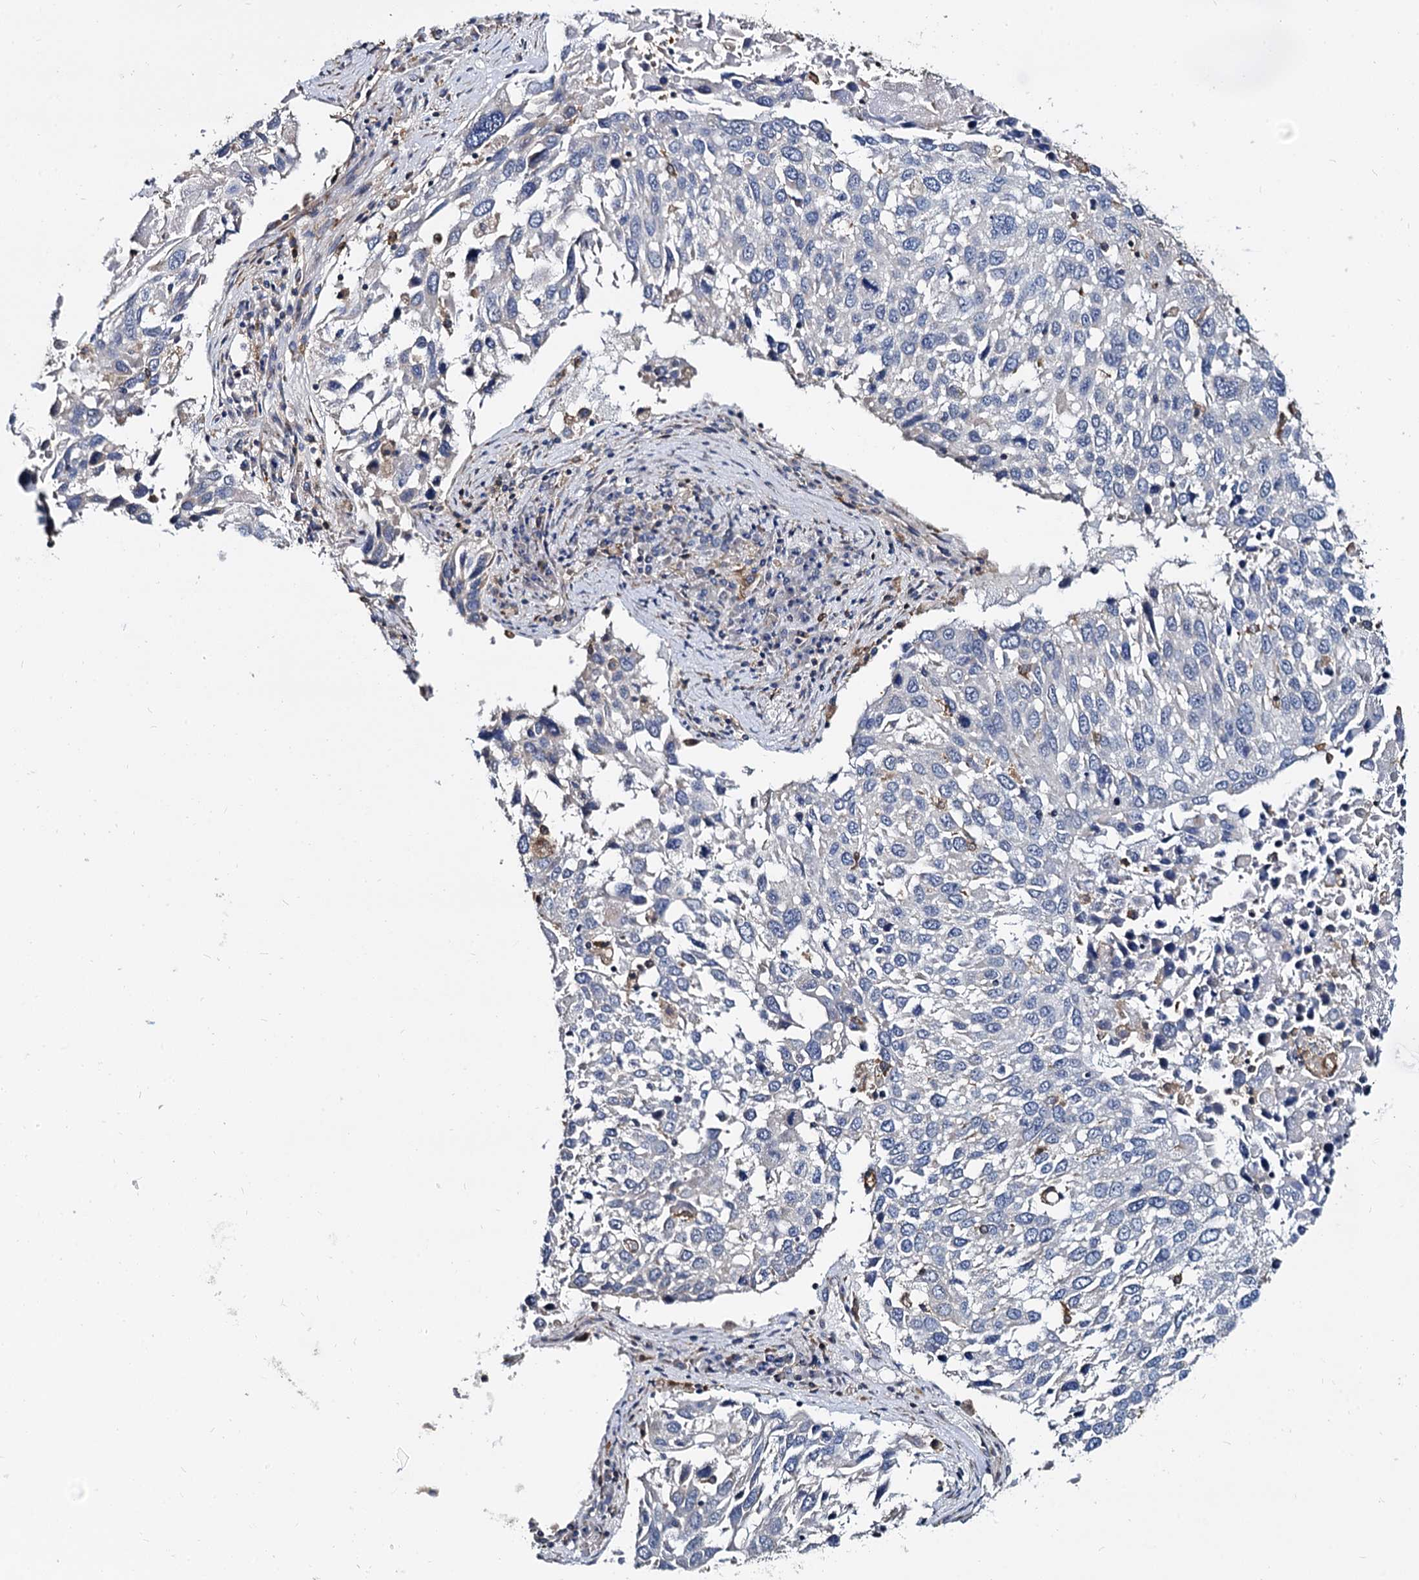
{"staining": {"intensity": "negative", "quantity": "none", "location": "none"}, "tissue": "lung cancer", "cell_type": "Tumor cells", "image_type": "cancer", "snomed": [{"axis": "morphology", "description": "Squamous cell carcinoma, NOS"}, {"axis": "topography", "description": "Lung"}], "caption": "Tumor cells are negative for brown protein staining in squamous cell carcinoma (lung). (DAB immunohistochemistry visualized using brightfield microscopy, high magnification).", "gene": "ANKRD13A", "patient": {"sex": "male", "age": 65}}